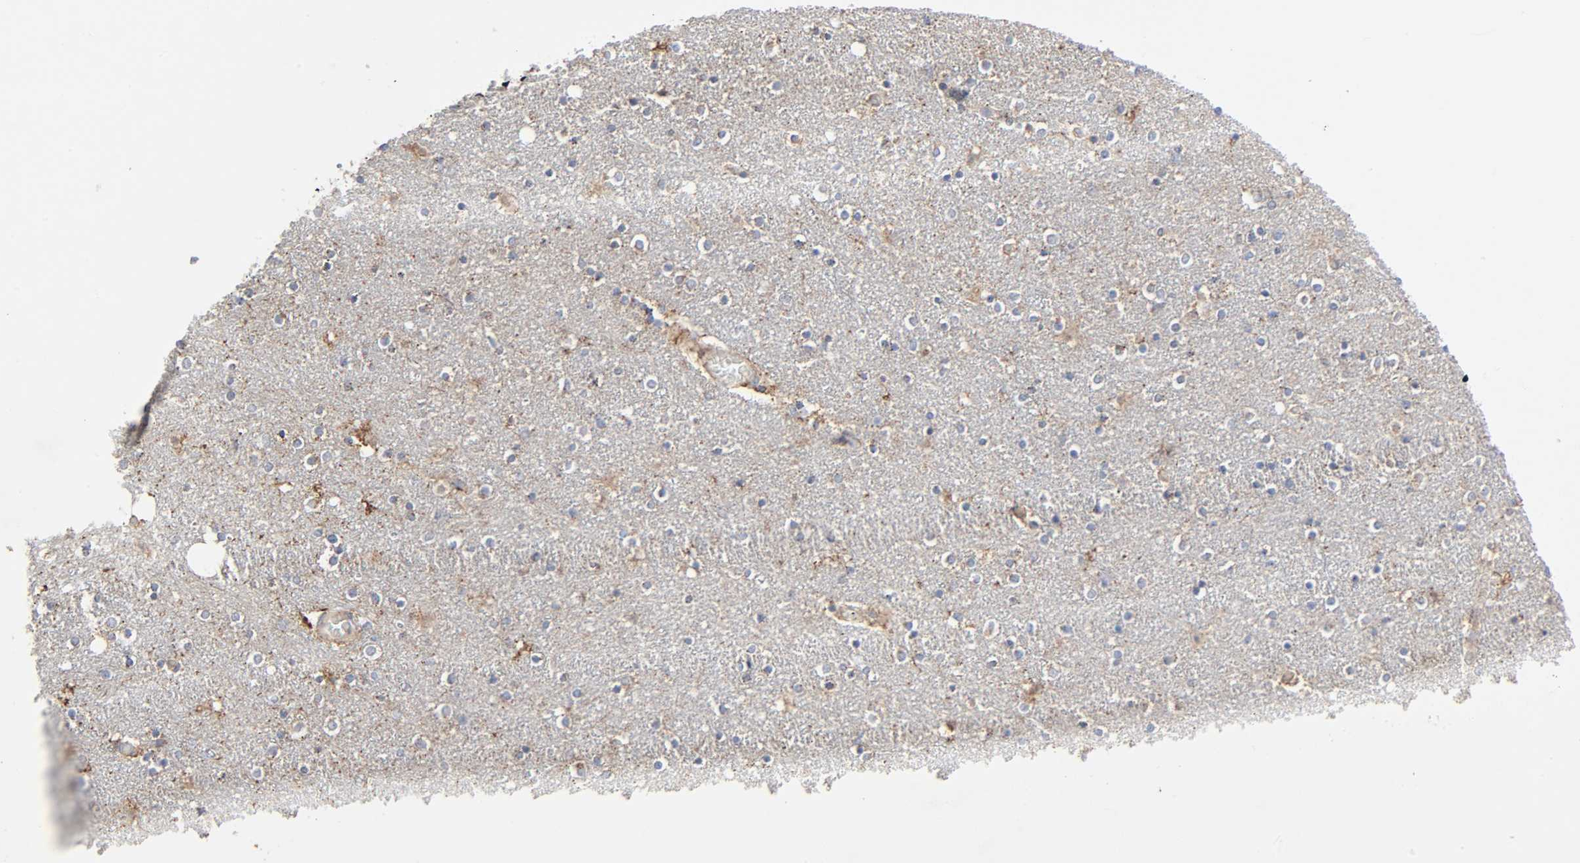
{"staining": {"intensity": "weak", "quantity": "<25%", "location": "cytoplasmic/membranous"}, "tissue": "caudate", "cell_type": "Glial cells", "image_type": "normal", "snomed": [{"axis": "morphology", "description": "Normal tissue, NOS"}, {"axis": "topography", "description": "Lateral ventricle wall"}], "caption": "Glial cells show no significant staining in normal caudate. (Brightfield microscopy of DAB (3,3'-diaminobenzidine) IHC at high magnification).", "gene": "SYT16", "patient": {"sex": "female", "age": 54}}